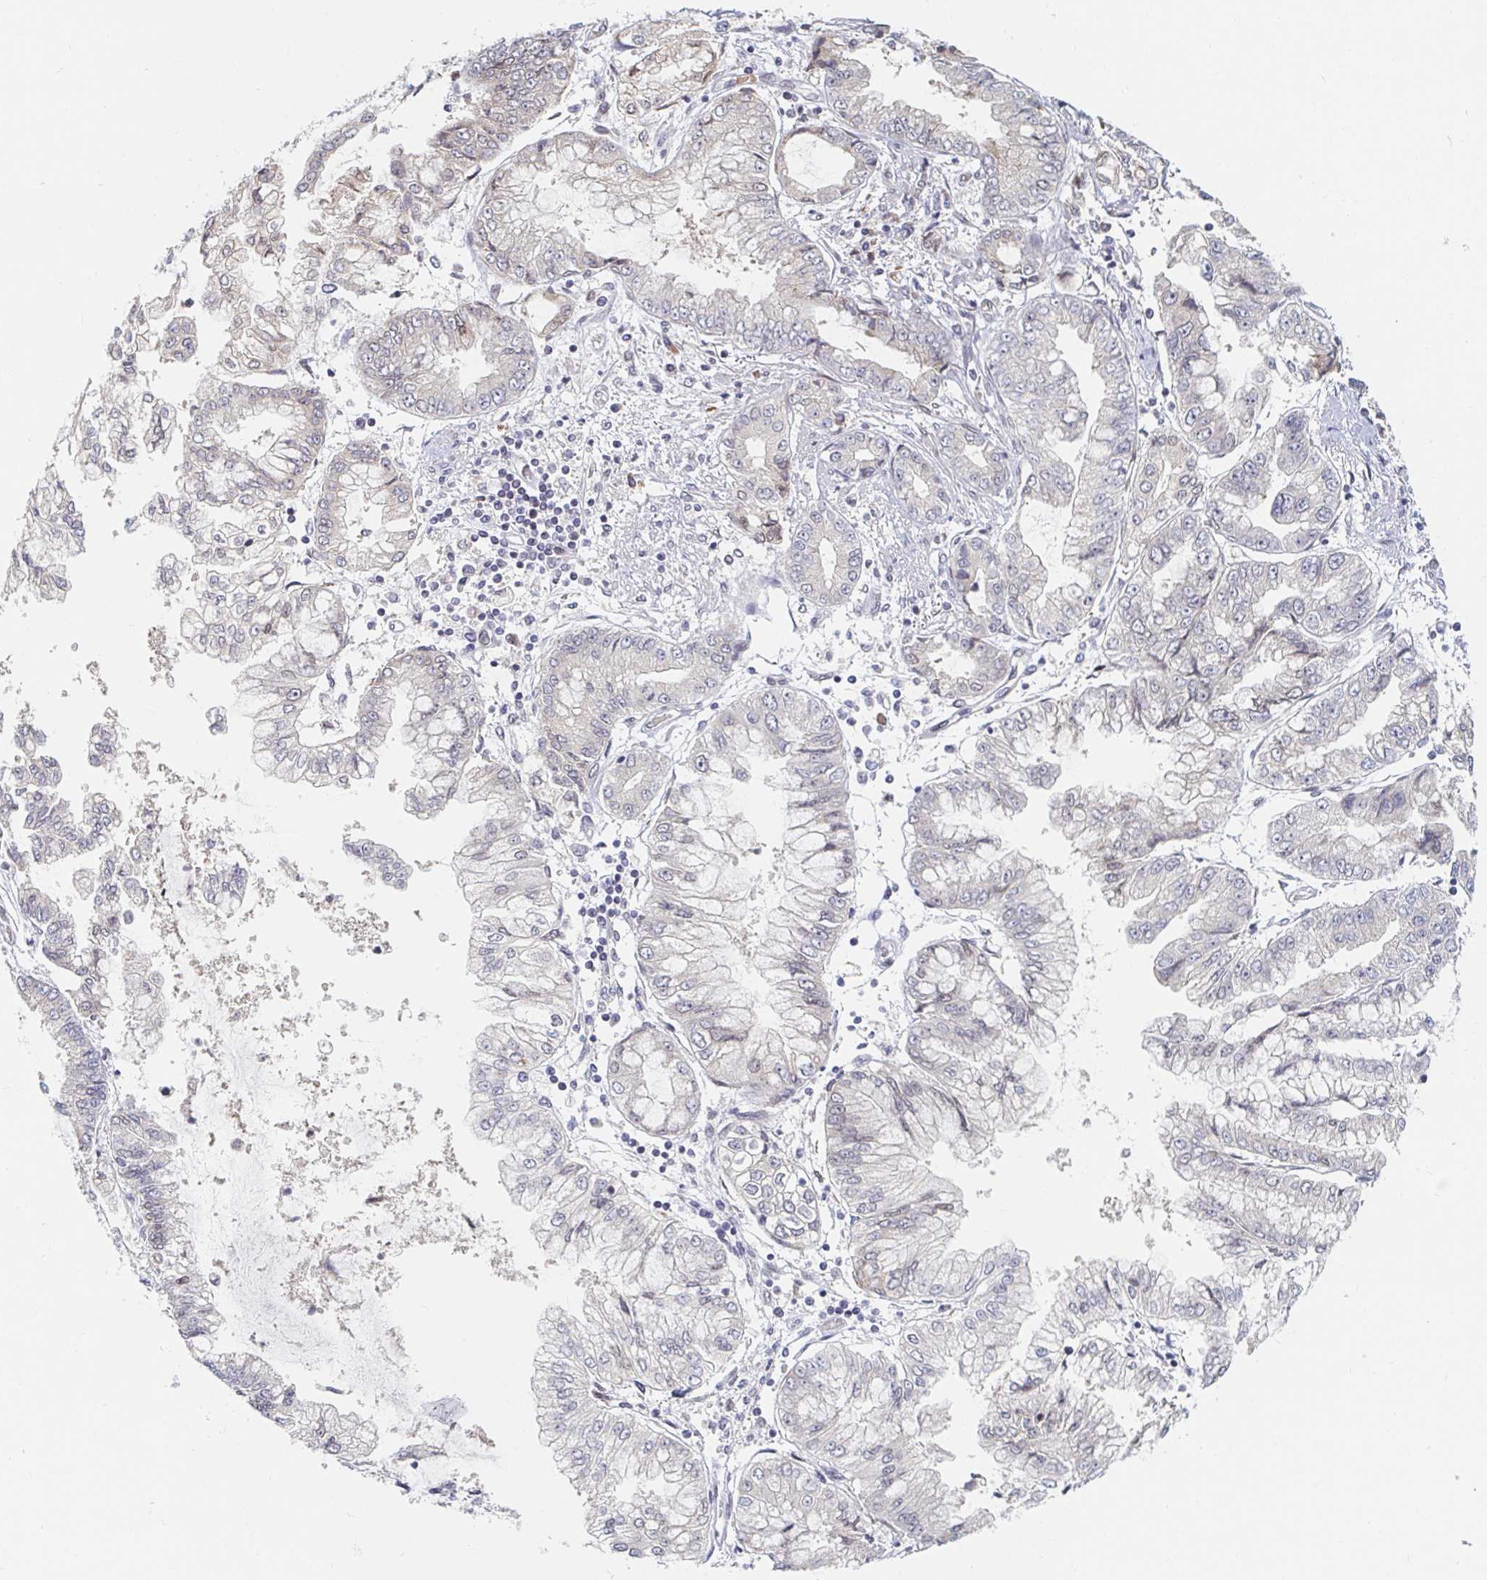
{"staining": {"intensity": "negative", "quantity": "none", "location": "none"}, "tissue": "stomach cancer", "cell_type": "Tumor cells", "image_type": "cancer", "snomed": [{"axis": "morphology", "description": "Adenocarcinoma, NOS"}, {"axis": "topography", "description": "Stomach, upper"}], "caption": "The micrograph demonstrates no significant staining in tumor cells of adenocarcinoma (stomach).", "gene": "CHD2", "patient": {"sex": "female", "age": 74}}